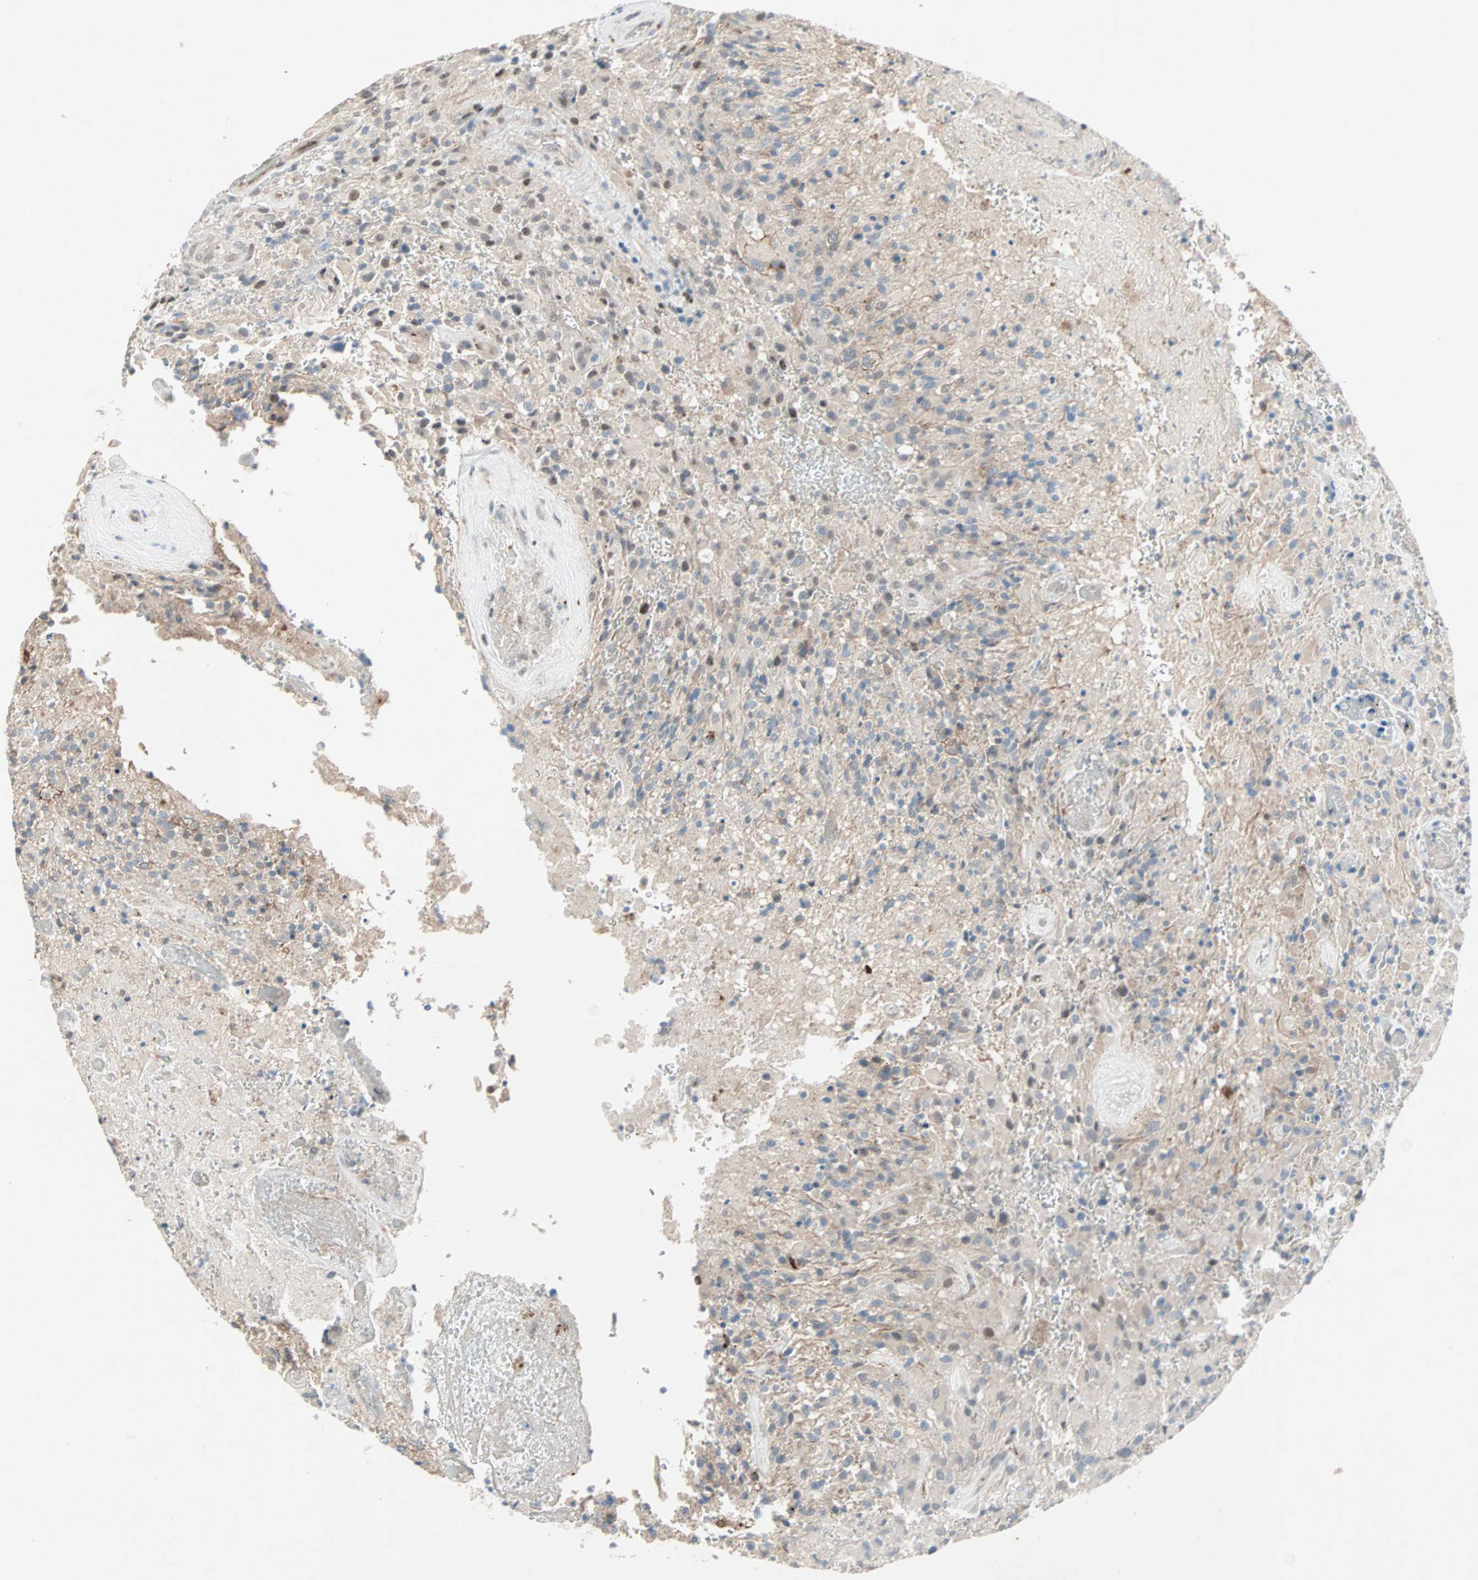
{"staining": {"intensity": "weak", "quantity": "25%-75%", "location": "cytoplasmic/membranous,nuclear"}, "tissue": "glioma", "cell_type": "Tumor cells", "image_type": "cancer", "snomed": [{"axis": "morphology", "description": "Glioma, malignant, High grade"}, {"axis": "topography", "description": "Brain"}], "caption": "Malignant glioma (high-grade) stained with a protein marker reveals weak staining in tumor cells.", "gene": "CAND2", "patient": {"sex": "male", "age": 71}}